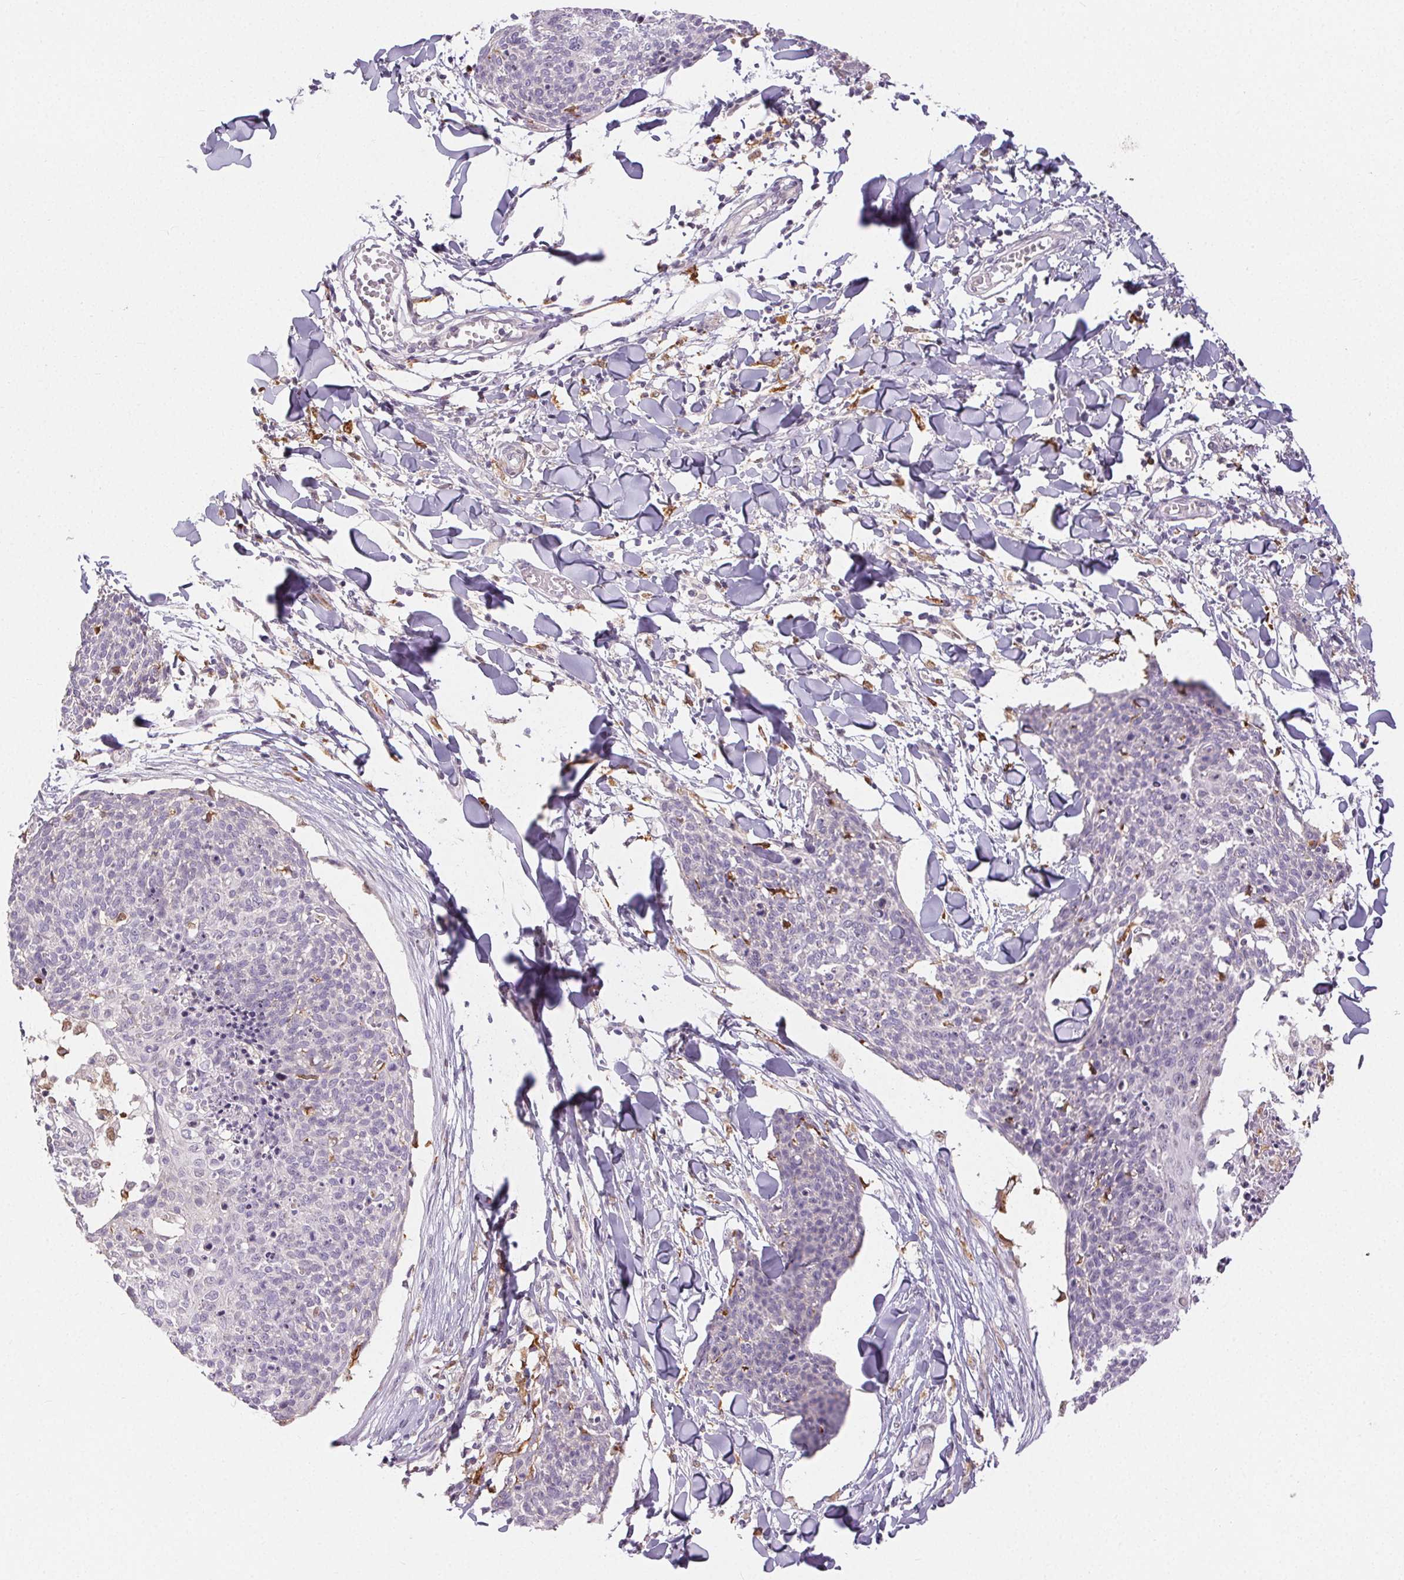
{"staining": {"intensity": "negative", "quantity": "none", "location": "none"}, "tissue": "skin cancer", "cell_type": "Tumor cells", "image_type": "cancer", "snomed": [{"axis": "morphology", "description": "Squamous cell carcinoma, NOS"}, {"axis": "topography", "description": "Skin"}, {"axis": "topography", "description": "Vulva"}], "caption": "Skin cancer (squamous cell carcinoma) was stained to show a protein in brown. There is no significant expression in tumor cells.", "gene": "RPGRIP1", "patient": {"sex": "female", "age": 75}}